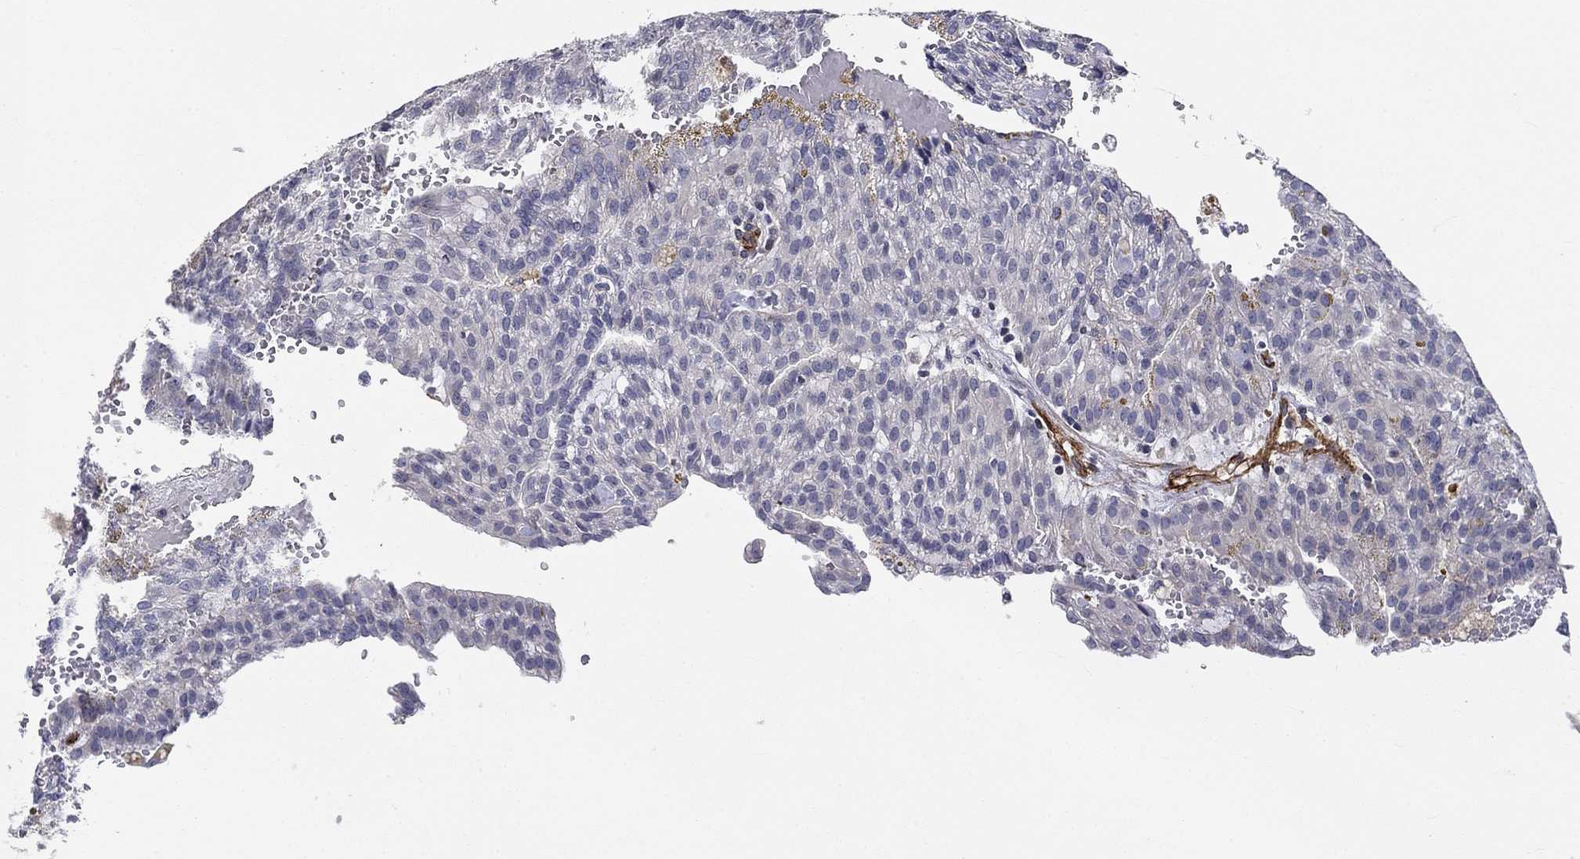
{"staining": {"intensity": "negative", "quantity": "none", "location": "none"}, "tissue": "renal cancer", "cell_type": "Tumor cells", "image_type": "cancer", "snomed": [{"axis": "morphology", "description": "Adenocarcinoma, NOS"}, {"axis": "topography", "description": "Kidney"}], "caption": "Immunohistochemistry photomicrograph of neoplastic tissue: renal cancer (adenocarcinoma) stained with DAB (3,3'-diaminobenzidine) reveals no significant protein staining in tumor cells.", "gene": "SYNC", "patient": {"sex": "male", "age": 63}}